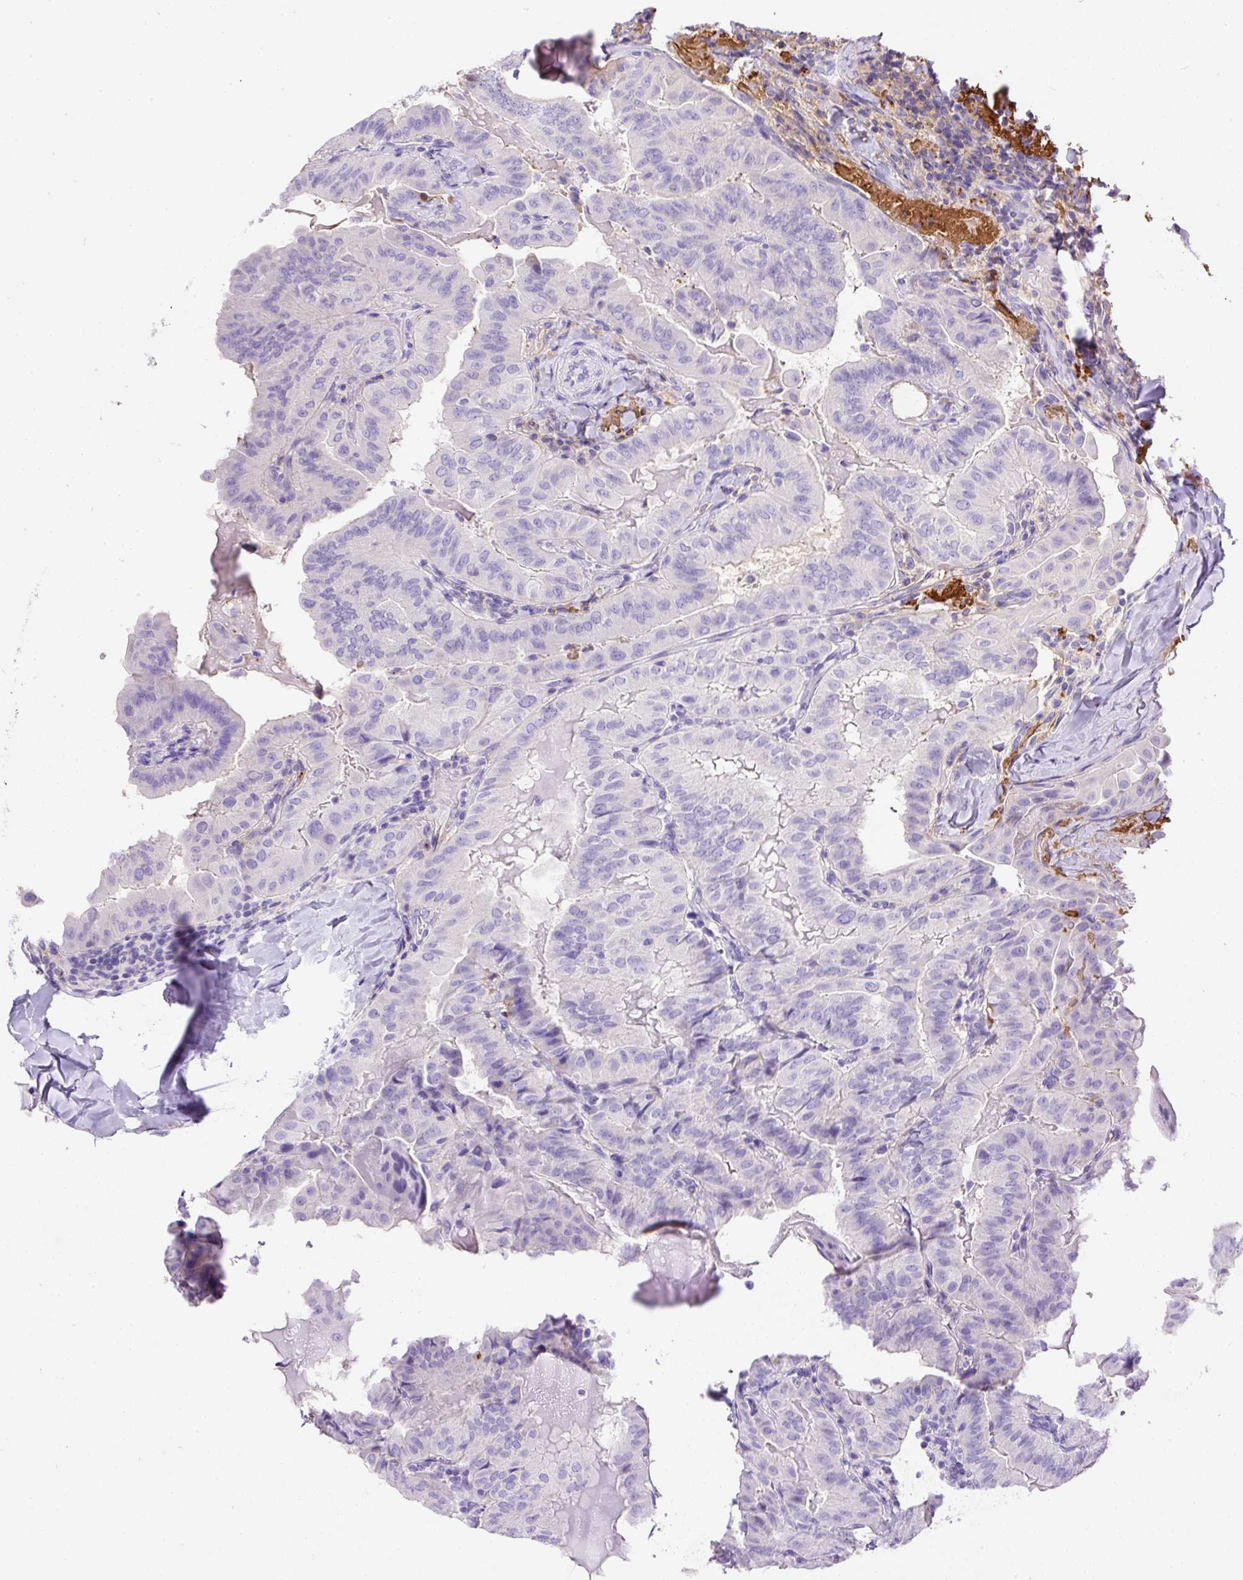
{"staining": {"intensity": "negative", "quantity": "none", "location": "none"}, "tissue": "thyroid cancer", "cell_type": "Tumor cells", "image_type": "cancer", "snomed": [{"axis": "morphology", "description": "Papillary adenocarcinoma, NOS"}, {"axis": "topography", "description": "Thyroid gland"}], "caption": "Histopathology image shows no significant protein staining in tumor cells of thyroid cancer (papillary adenocarcinoma). (DAB (3,3'-diaminobenzidine) immunohistochemistry visualized using brightfield microscopy, high magnification).", "gene": "APCS", "patient": {"sex": "female", "age": 68}}